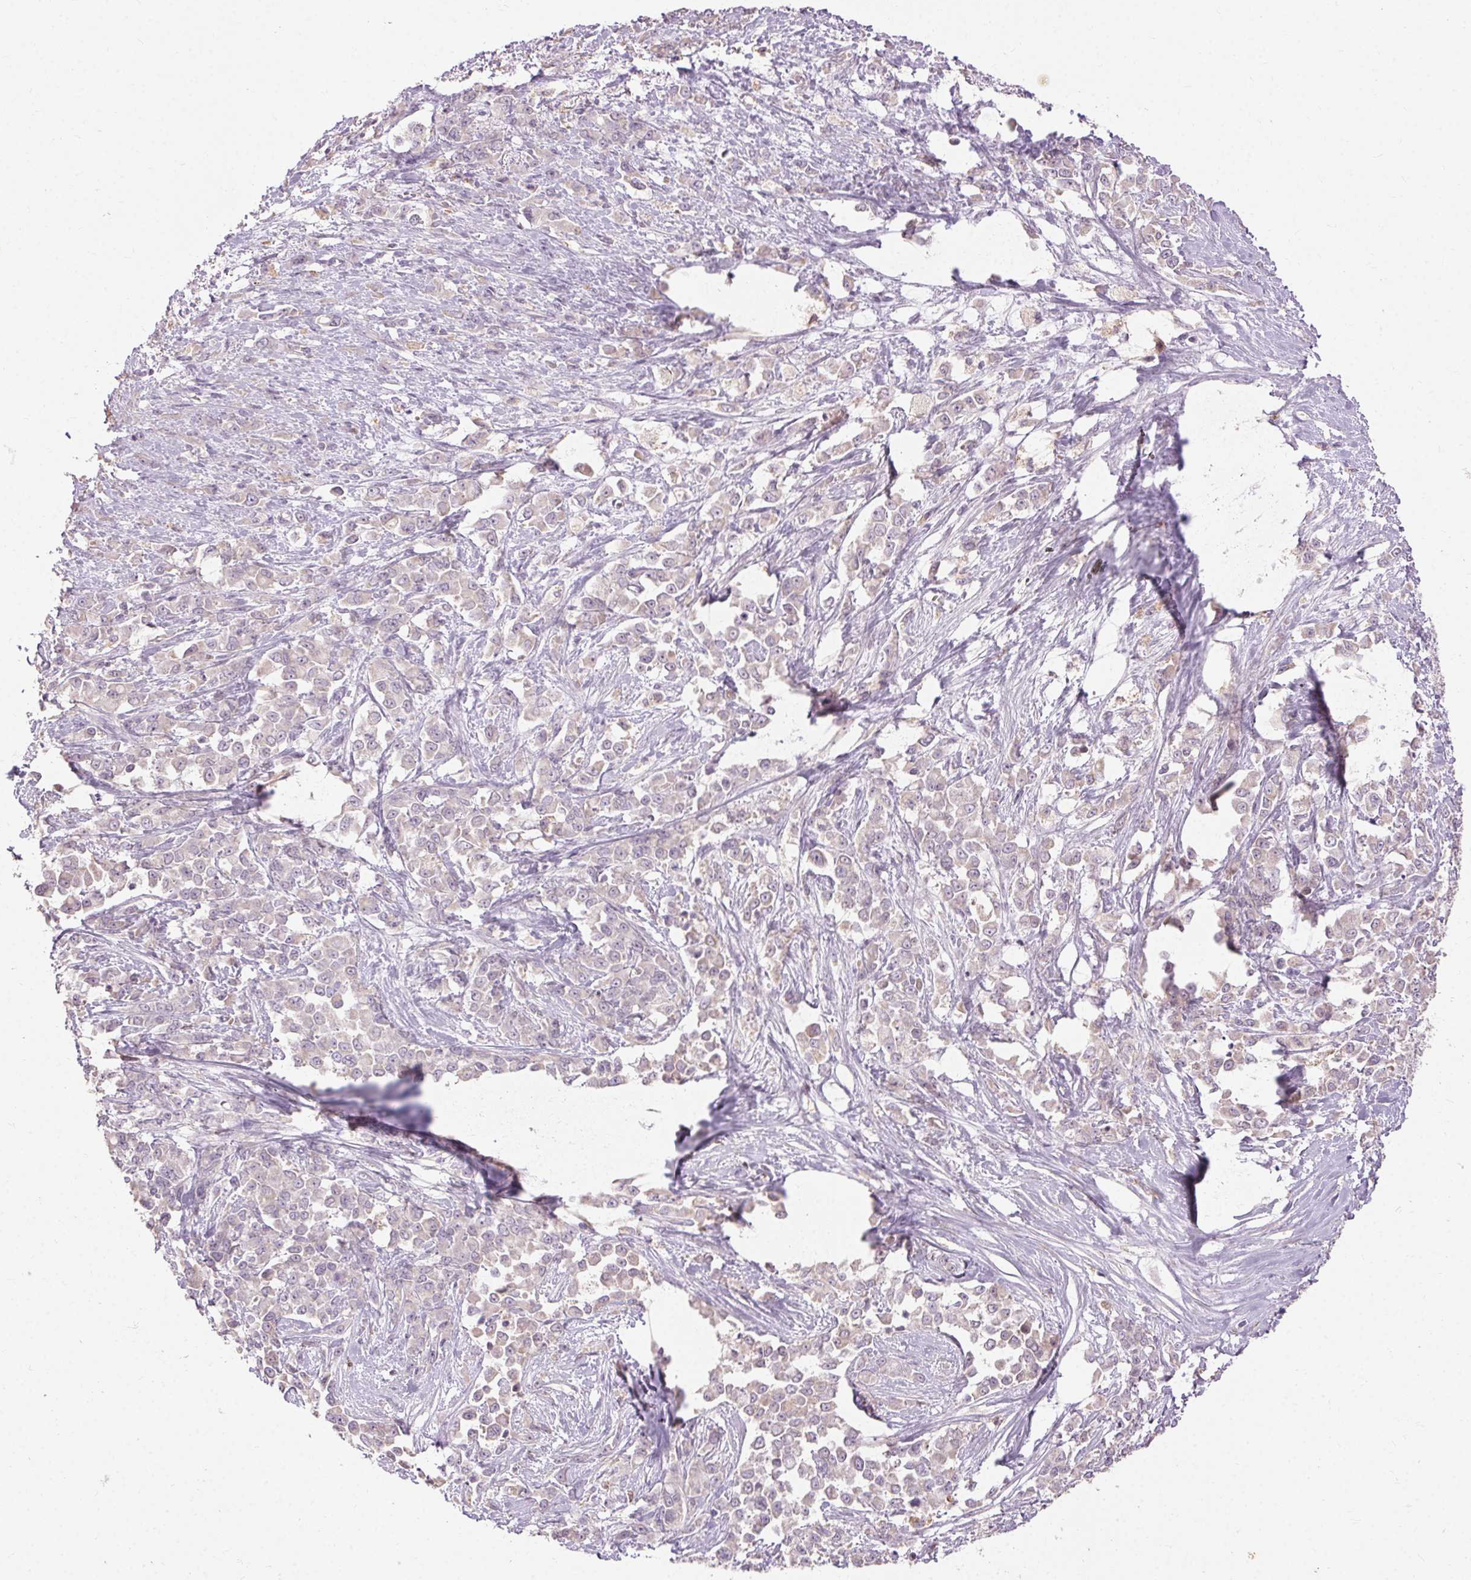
{"staining": {"intensity": "weak", "quantity": "<25%", "location": "cytoplasmic/membranous"}, "tissue": "stomach cancer", "cell_type": "Tumor cells", "image_type": "cancer", "snomed": [{"axis": "morphology", "description": "Adenocarcinoma, NOS"}, {"axis": "topography", "description": "Stomach"}], "caption": "Image shows no protein positivity in tumor cells of stomach cancer (adenocarcinoma) tissue. (DAB immunohistochemistry (IHC) visualized using brightfield microscopy, high magnification).", "gene": "REP15", "patient": {"sex": "female", "age": 76}}